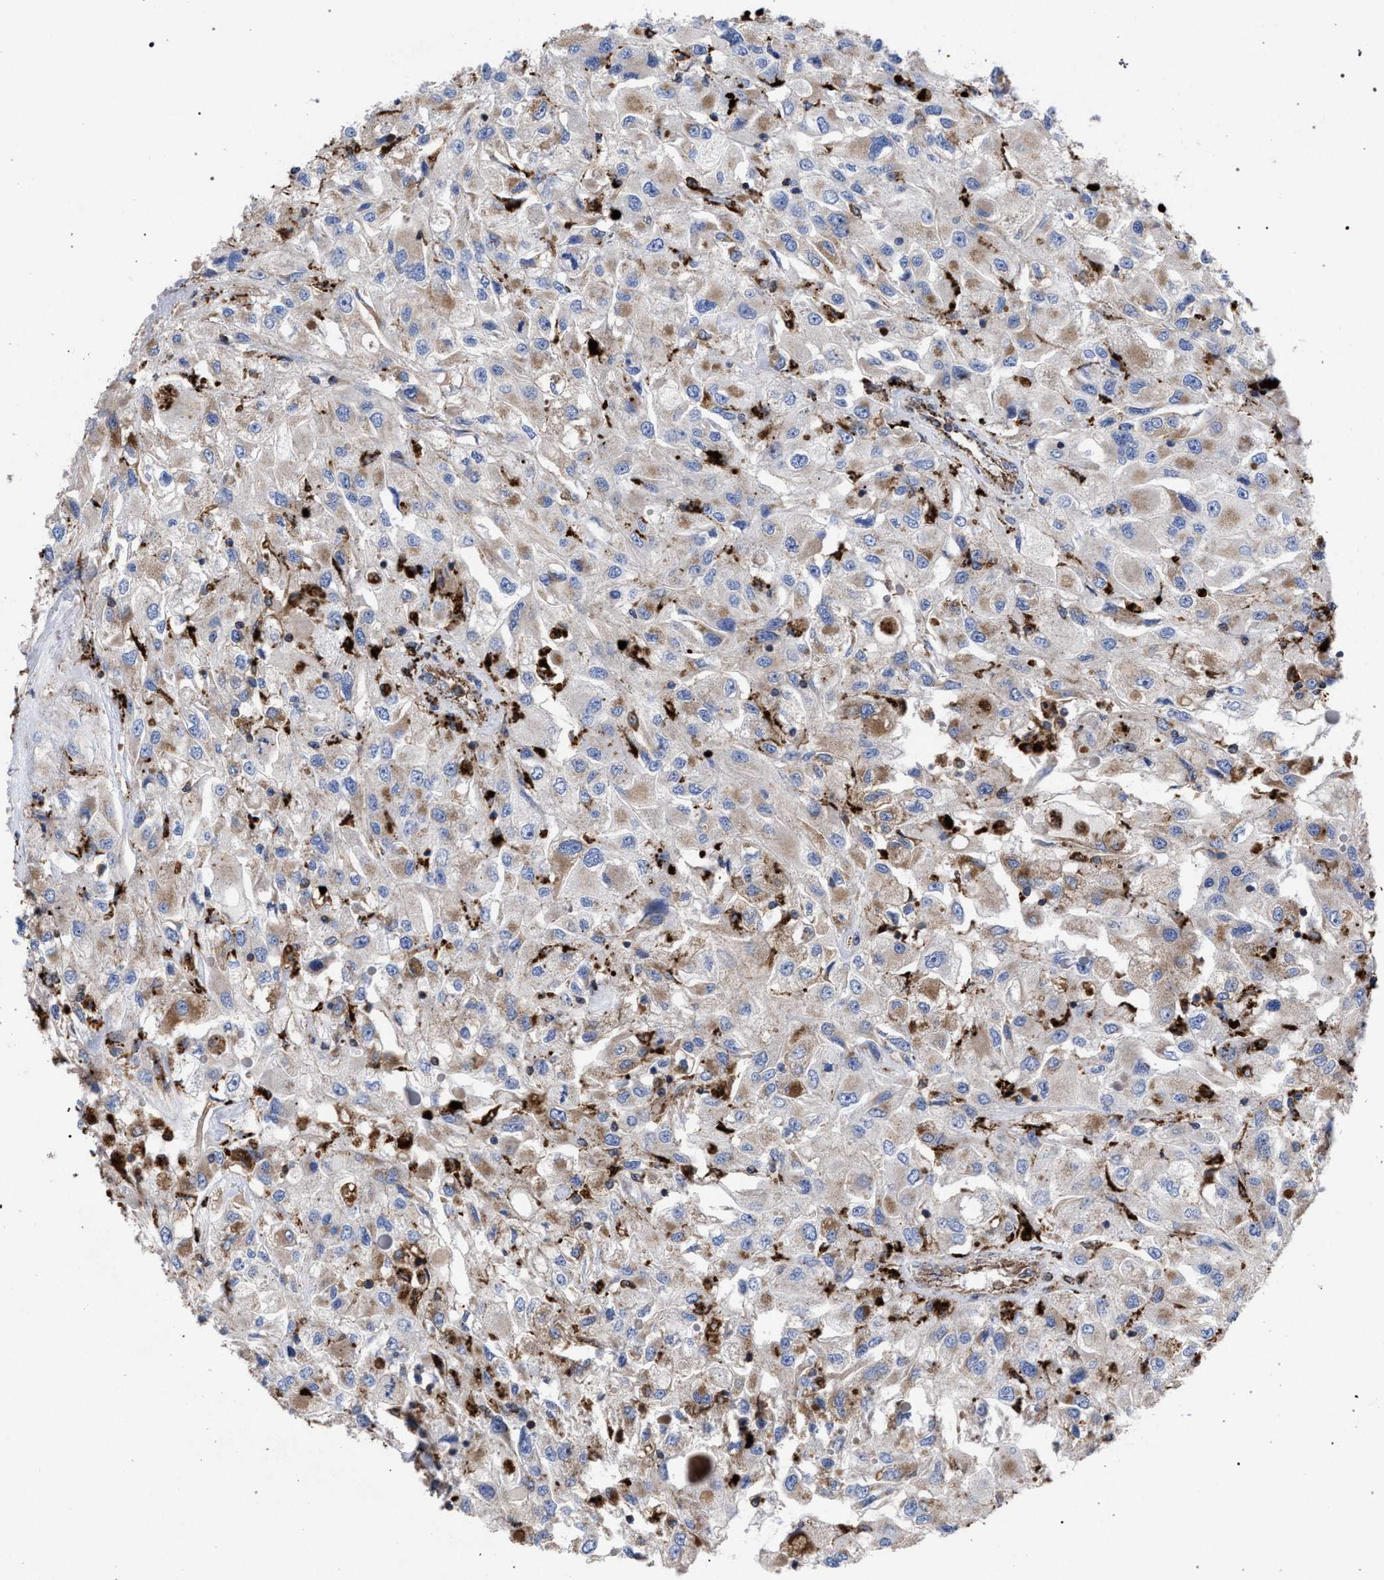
{"staining": {"intensity": "moderate", "quantity": ">75%", "location": "cytoplasmic/membranous"}, "tissue": "renal cancer", "cell_type": "Tumor cells", "image_type": "cancer", "snomed": [{"axis": "morphology", "description": "Adenocarcinoma, NOS"}, {"axis": "topography", "description": "Kidney"}], "caption": "High-magnification brightfield microscopy of renal cancer stained with DAB (3,3'-diaminobenzidine) (brown) and counterstained with hematoxylin (blue). tumor cells exhibit moderate cytoplasmic/membranous positivity is seen in approximately>75% of cells. (DAB IHC with brightfield microscopy, high magnification).", "gene": "PPT1", "patient": {"sex": "female", "age": 52}}